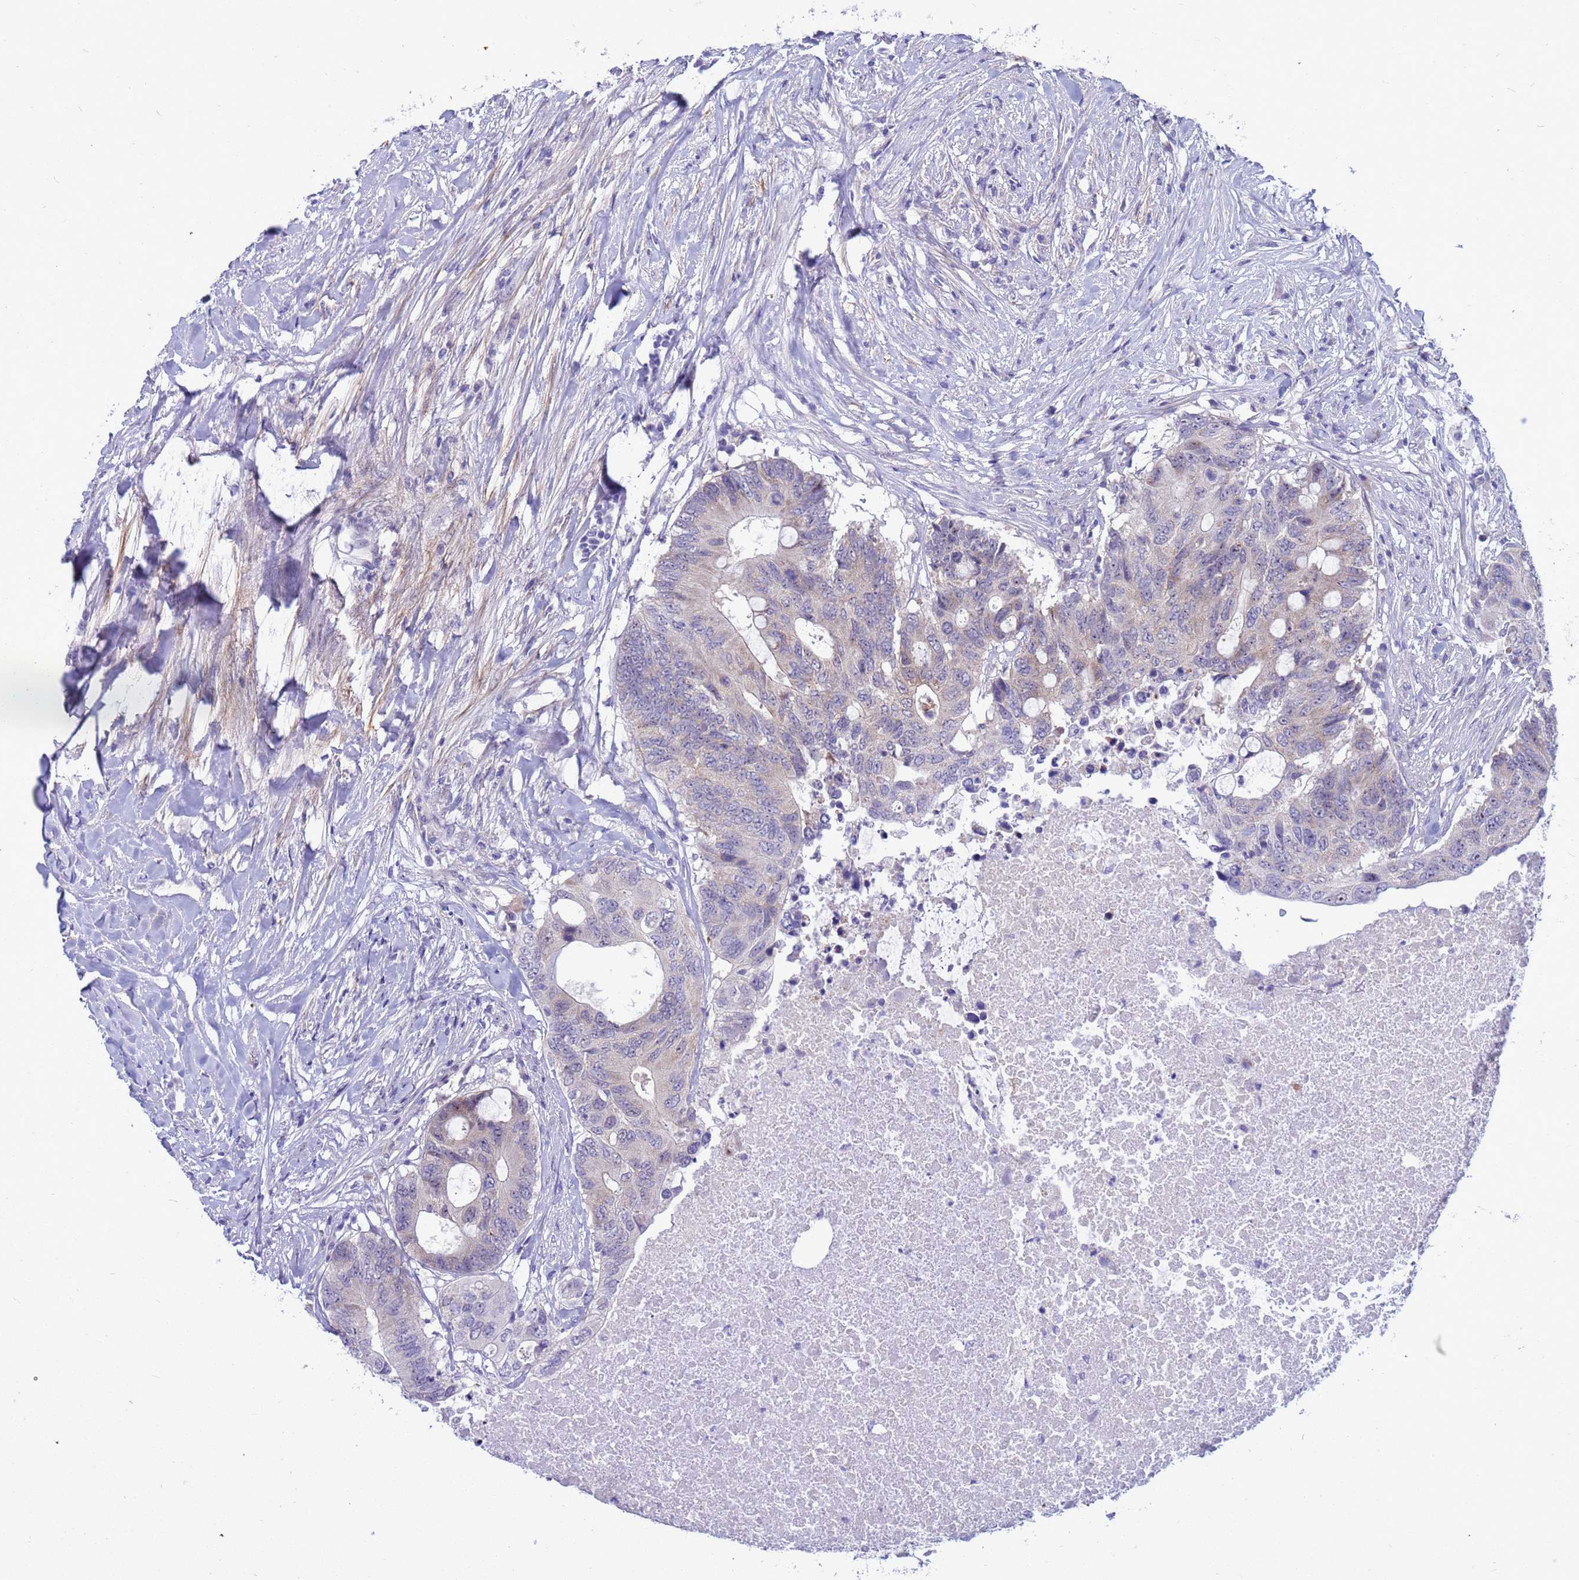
{"staining": {"intensity": "negative", "quantity": "none", "location": "none"}, "tissue": "colorectal cancer", "cell_type": "Tumor cells", "image_type": "cancer", "snomed": [{"axis": "morphology", "description": "Adenocarcinoma, NOS"}, {"axis": "topography", "description": "Colon"}], "caption": "This is an IHC image of colorectal cancer. There is no staining in tumor cells.", "gene": "LRATD1", "patient": {"sex": "male", "age": 71}}